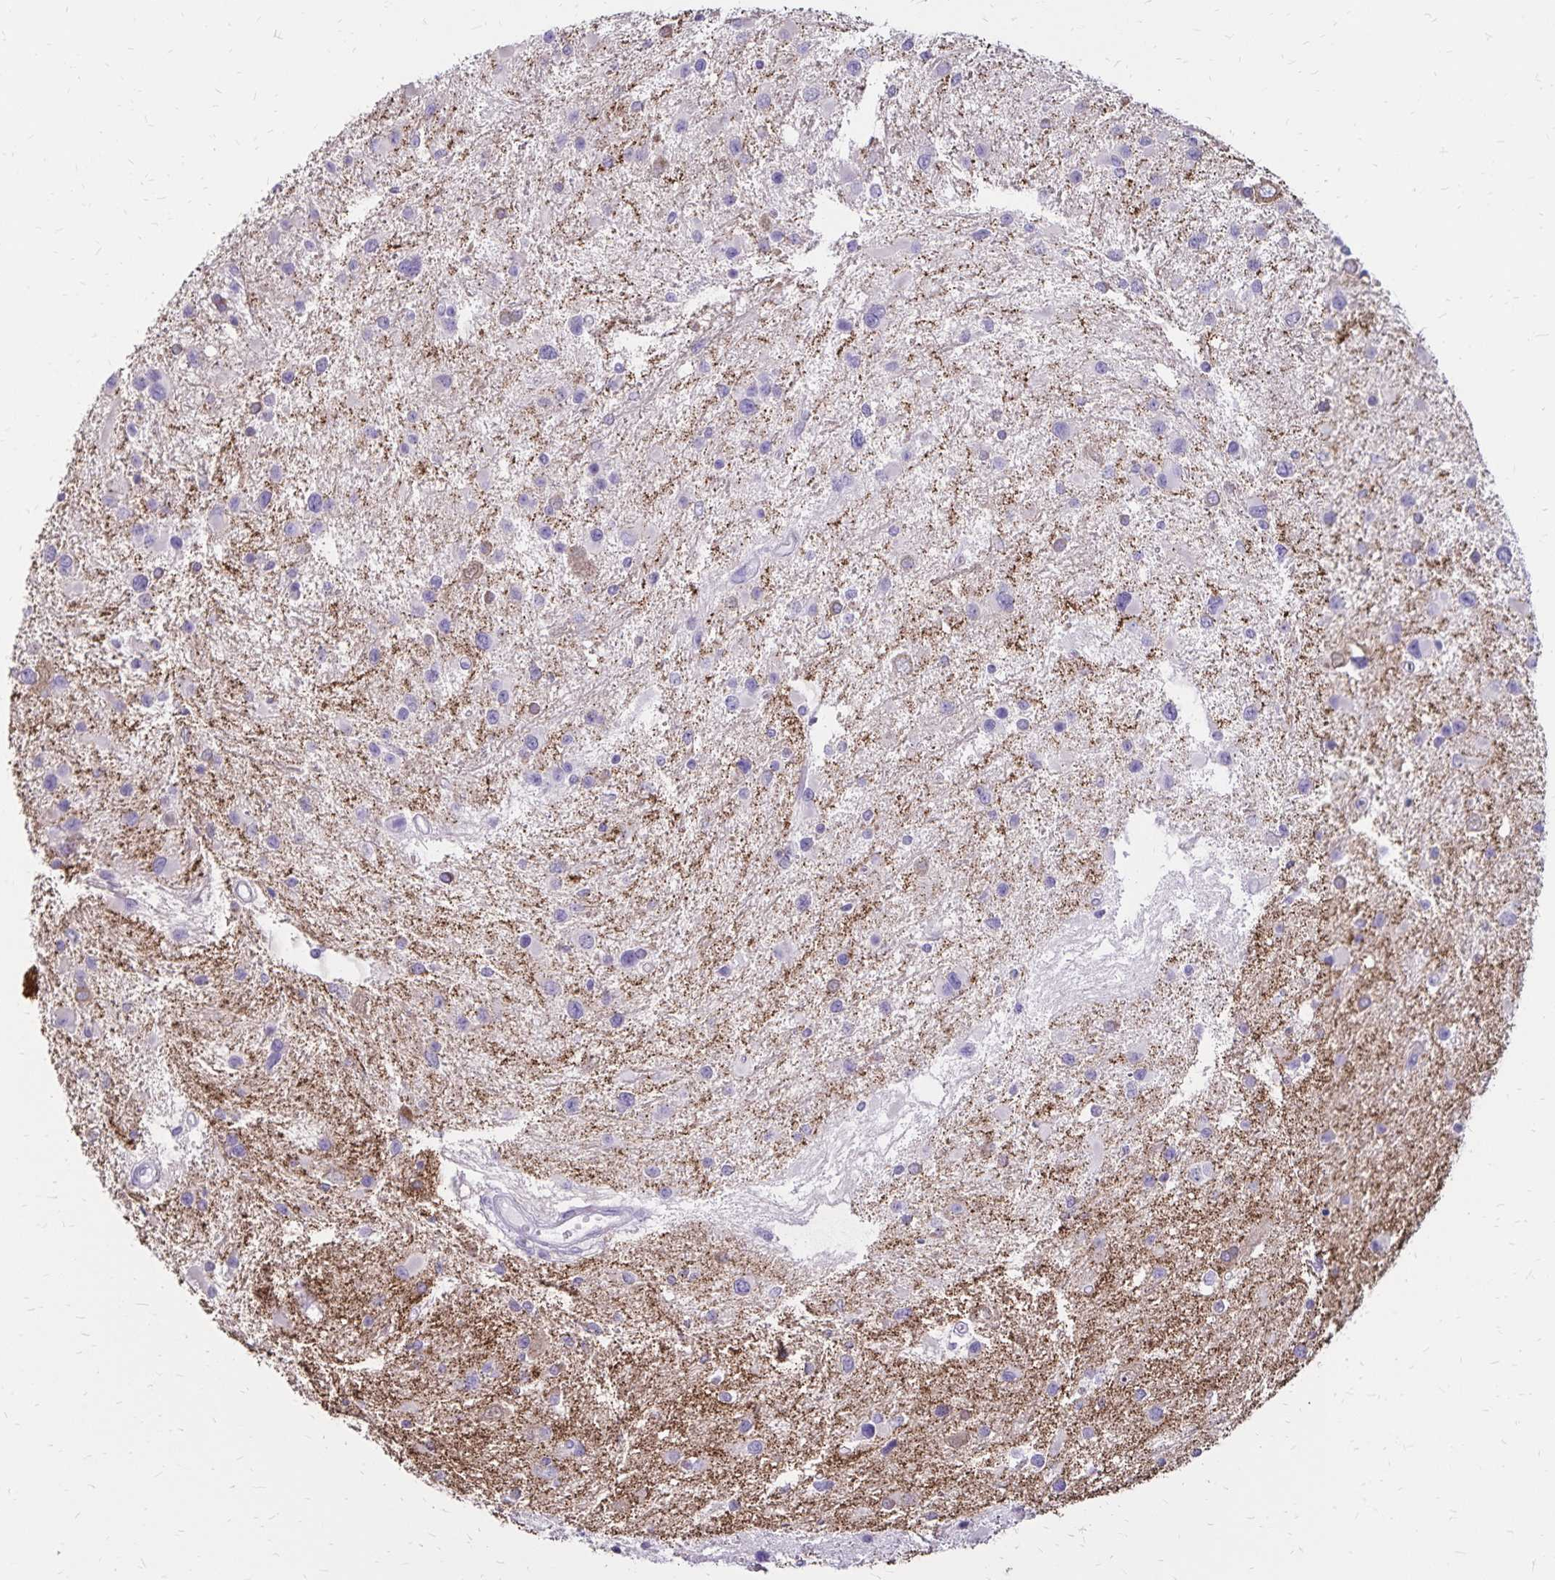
{"staining": {"intensity": "negative", "quantity": "none", "location": "none"}, "tissue": "glioma", "cell_type": "Tumor cells", "image_type": "cancer", "snomed": [{"axis": "morphology", "description": "Glioma, malignant, Low grade"}, {"axis": "topography", "description": "Brain"}], "caption": "Protein analysis of malignant glioma (low-grade) displays no significant positivity in tumor cells.", "gene": "SH3GL3", "patient": {"sex": "female", "age": 32}}